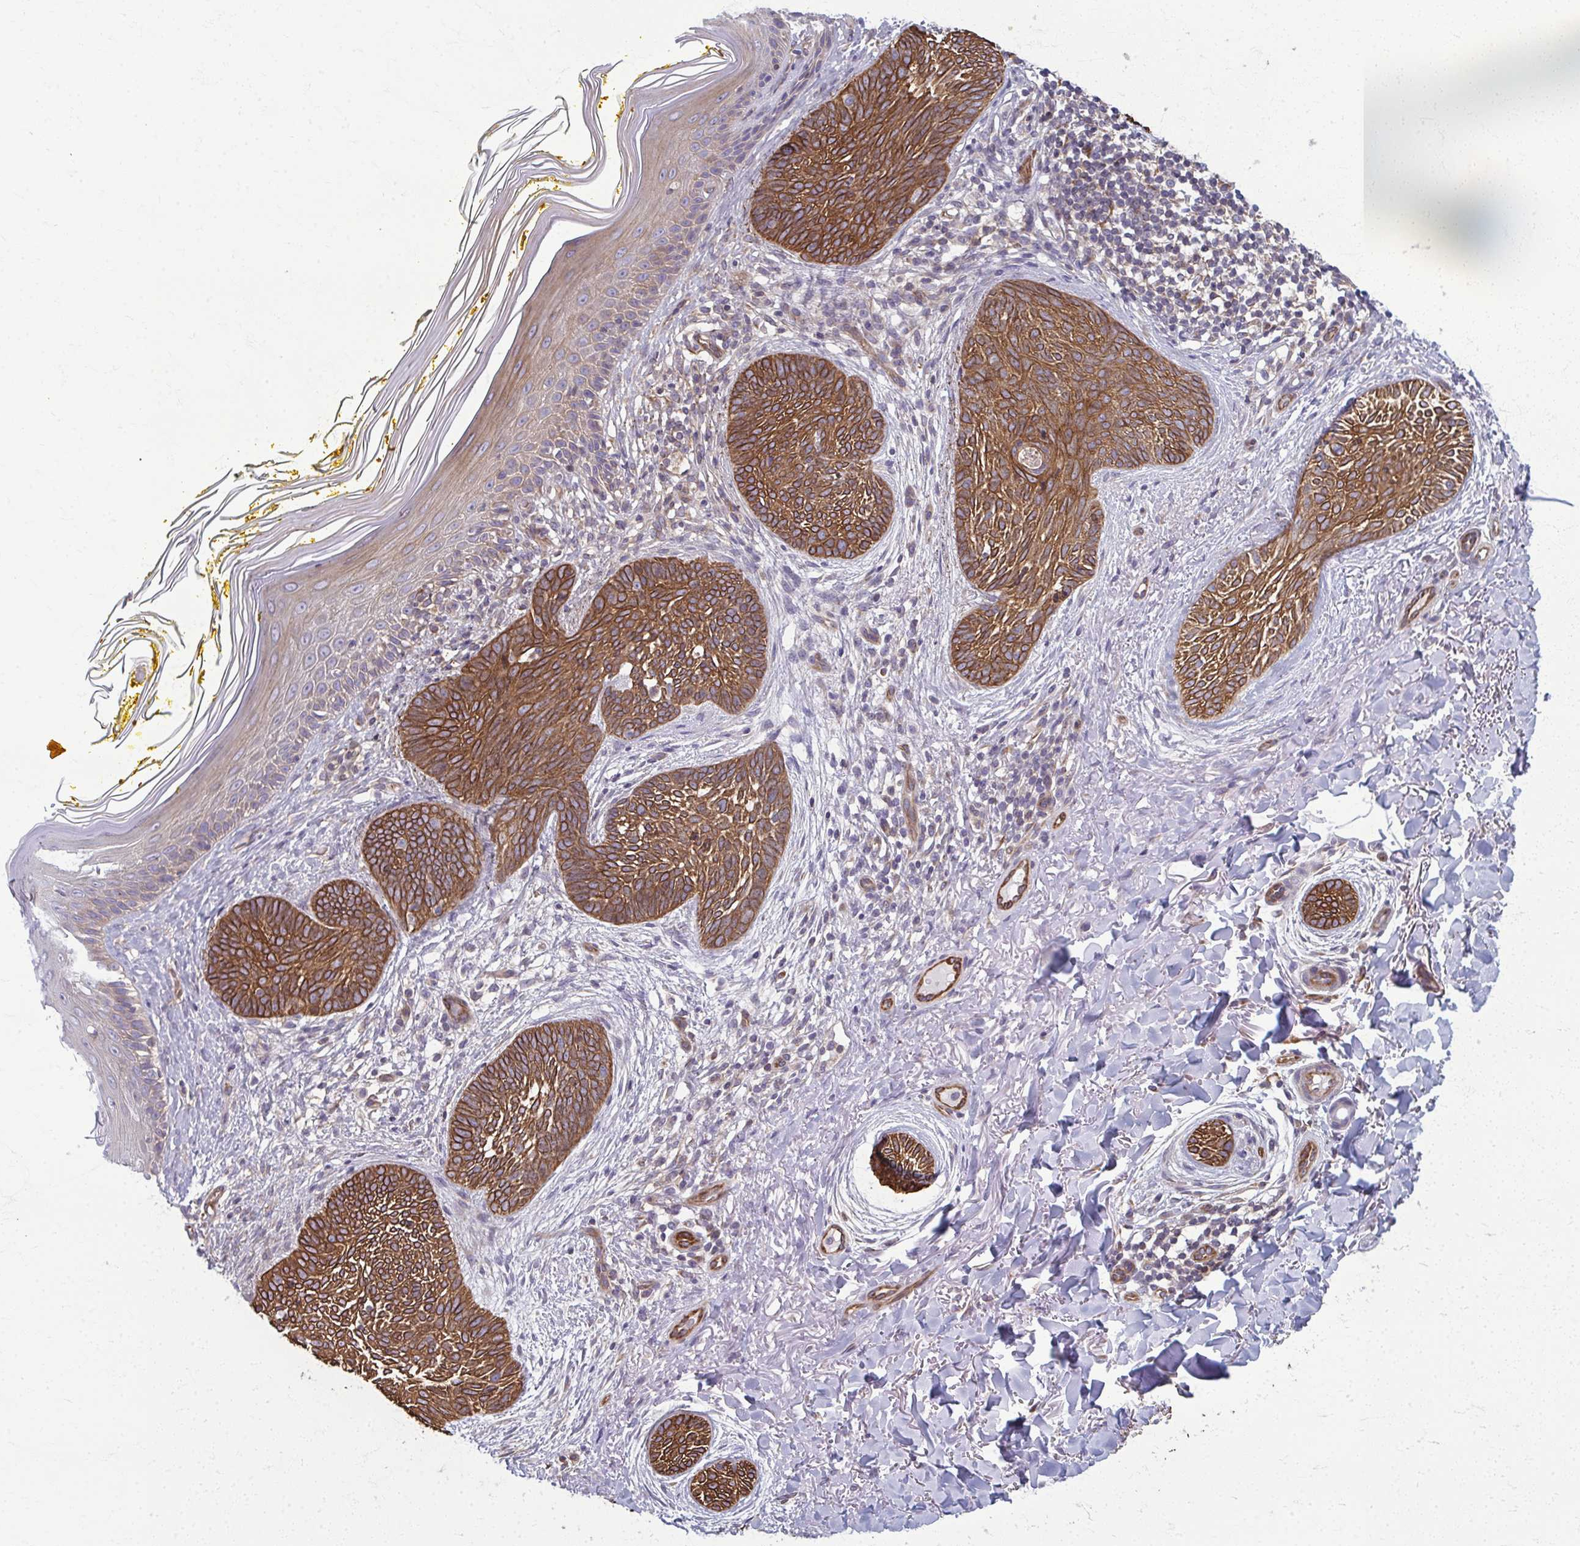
{"staining": {"intensity": "strong", "quantity": ">75%", "location": "cytoplasmic/membranous"}, "tissue": "skin cancer", "cell_type": "Tumor cells", "image_type": "cancer", "snomed": [{"axis": "morphology", "description": "Basal cell carcinoma"}, {"axis": "topography", "description": "Skin"}], "caption": "A brown stain highlights strong cytoplasmic/membranous expression of a protein in skin cancer (basal cell carcinoma) tumor cells.", "gene": "EID2B", "patient": {"sex": "female", "age": 68}}